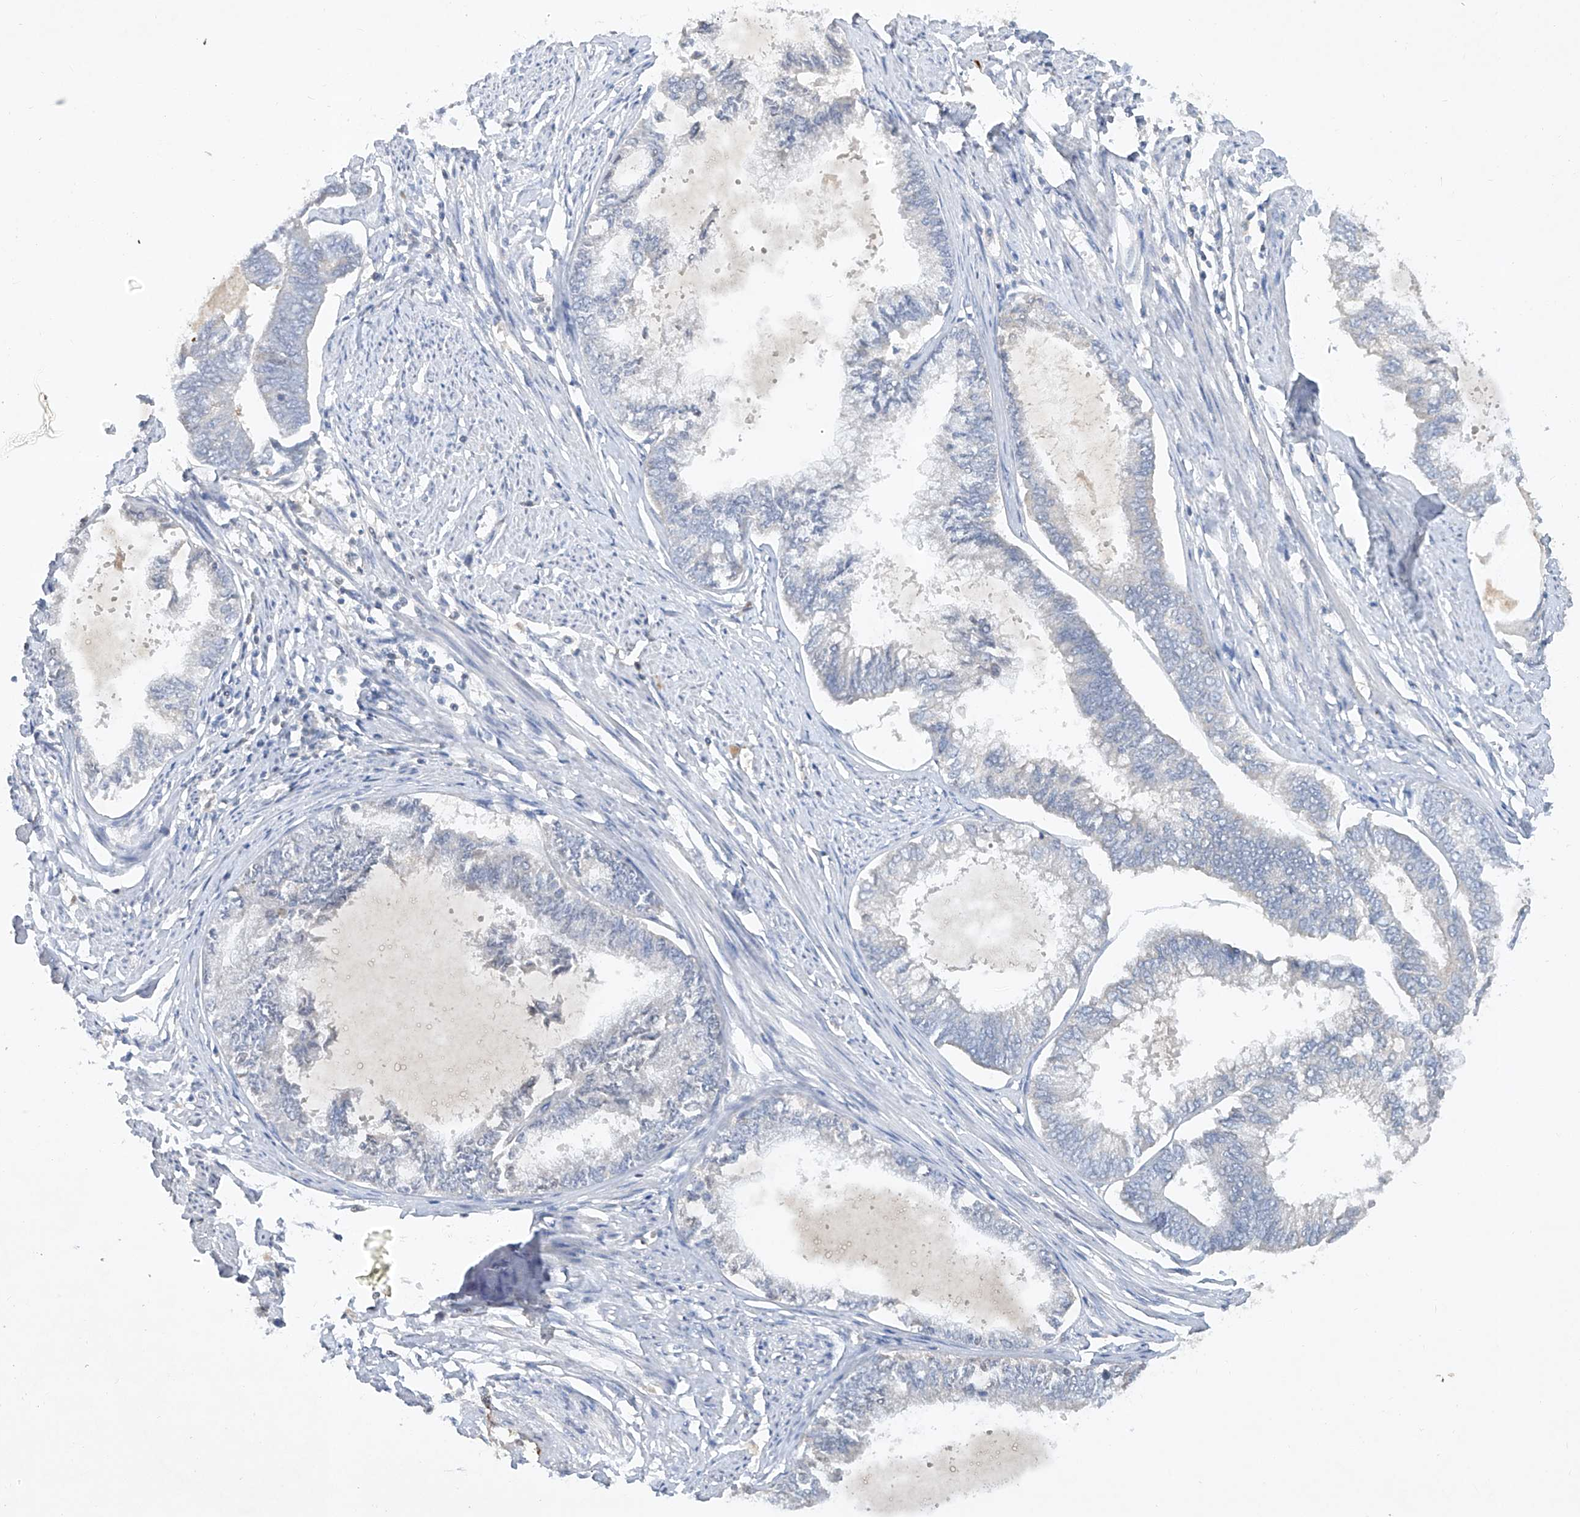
{"staining": {"intensity": "negative", "quantity": "none", "location": "none"}, "tissue": "endometrial cancer", "cell_type": "Tumor cells", "image_type": "cancer", "snomed": [{"axis": "morphology", "description": "Adenocarcinoma, NOS"}, {"axis": "topography", "description": "Endometrium"}], "caption": "There is no significant expression in tumor cells of endometrial cancer (adenocarcinoma). (DAB (3,3'-diaminobenzidine) immunohistochemistry with hematoxylin counter stain).", "gene": "HAS3", "patient": {"sex": "female", "age": 86}}